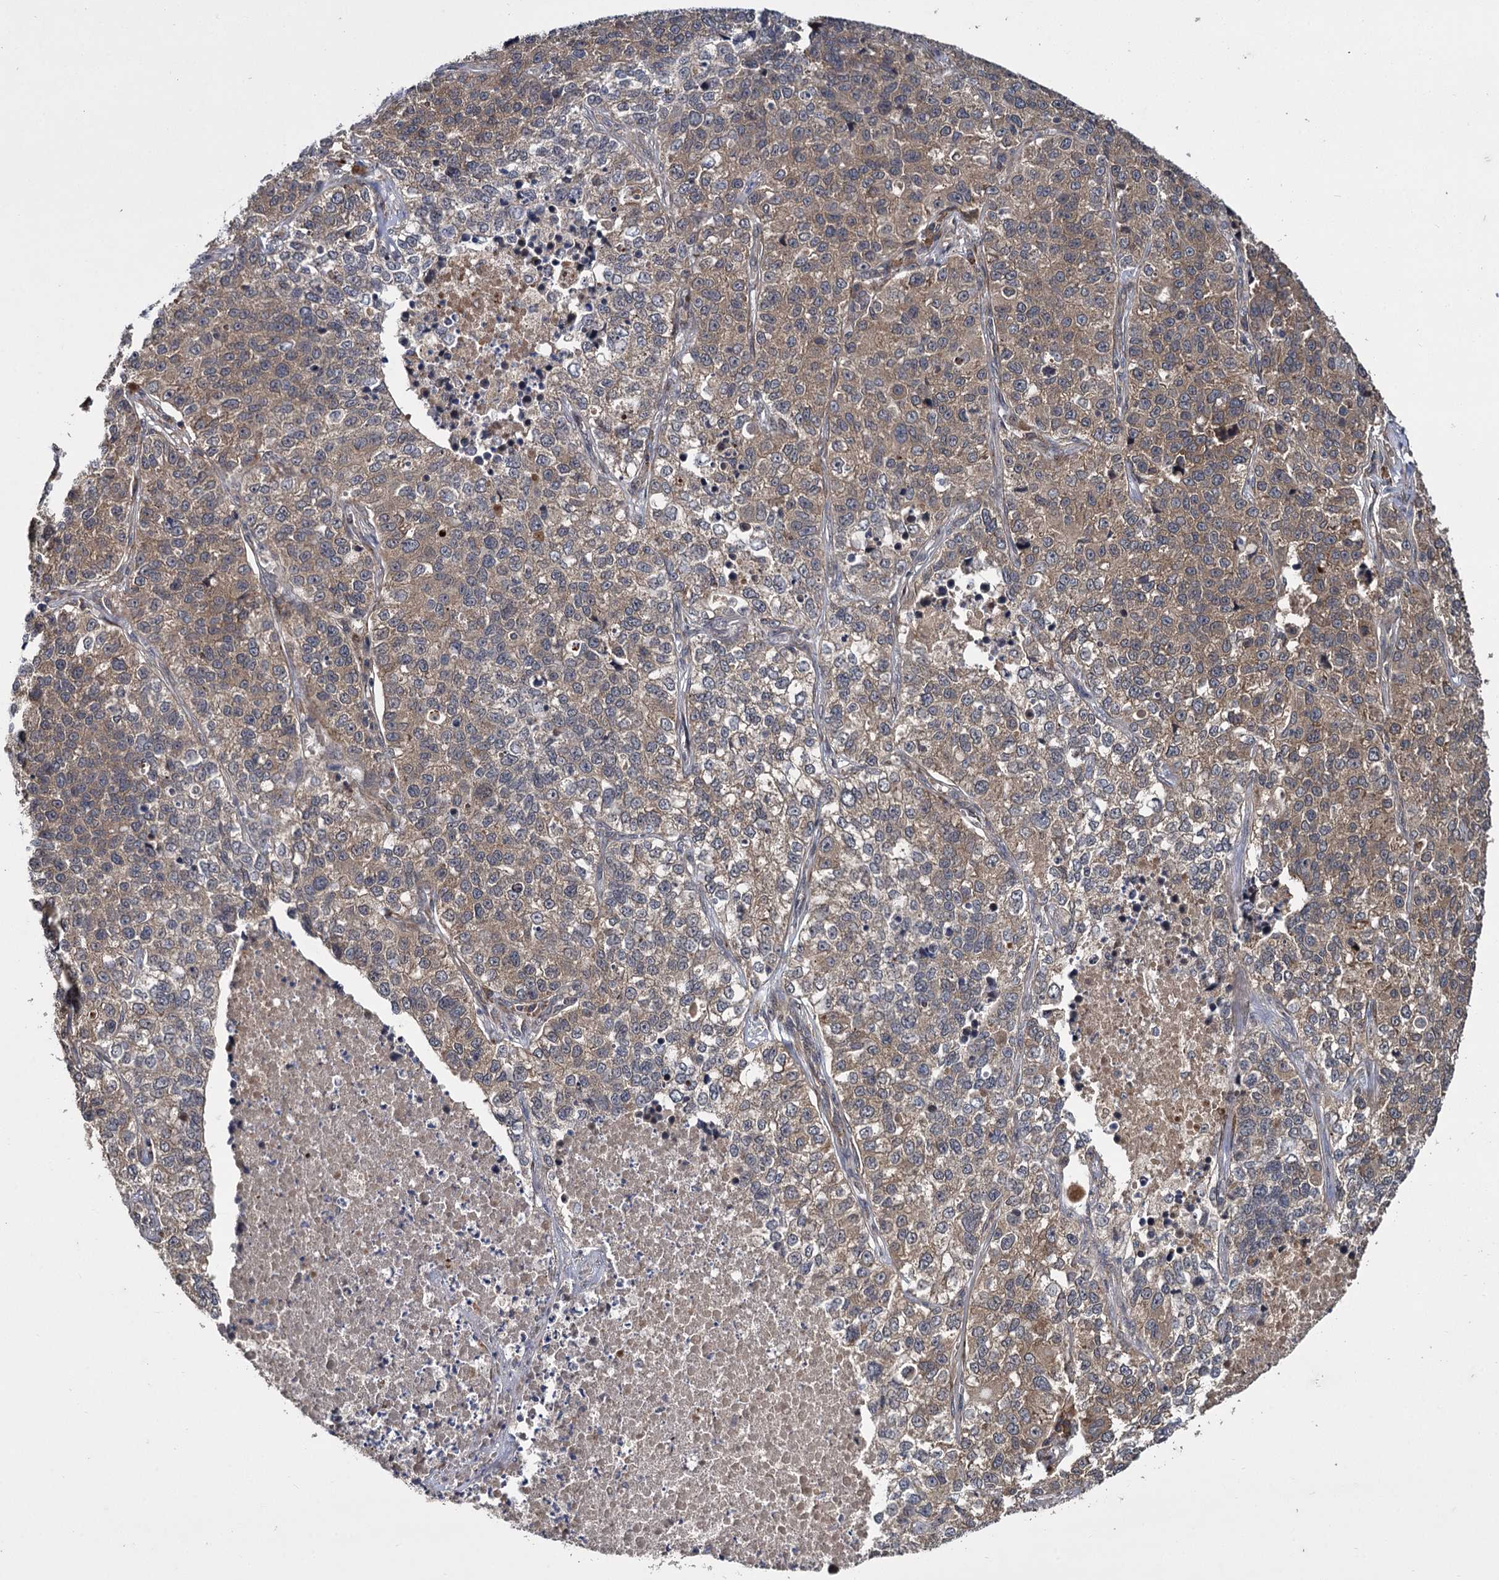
{"staining": {"intensity": "weak", "quantity": "25%-75%", "location": "cytoplasmic/membranous"}, "tissue": "lung cancer", "cell_type": "Tumor cells", "image_type": "cancer", "snomed": [{"axis": "morphology", "description": "Adenocarcinoma, NOS"}, {"axis": "topography", "description": "Lung"}], "caption": "This photomicrograph demonstrates immunohistochemistry (IHC) staining of lung adenocarcinoma, with low weak cytoplasmic/membranous staining in about 25%-75% of tumor cells.", "gene": "INPPL1", "patient": {"sex": "male", "age": 49}}